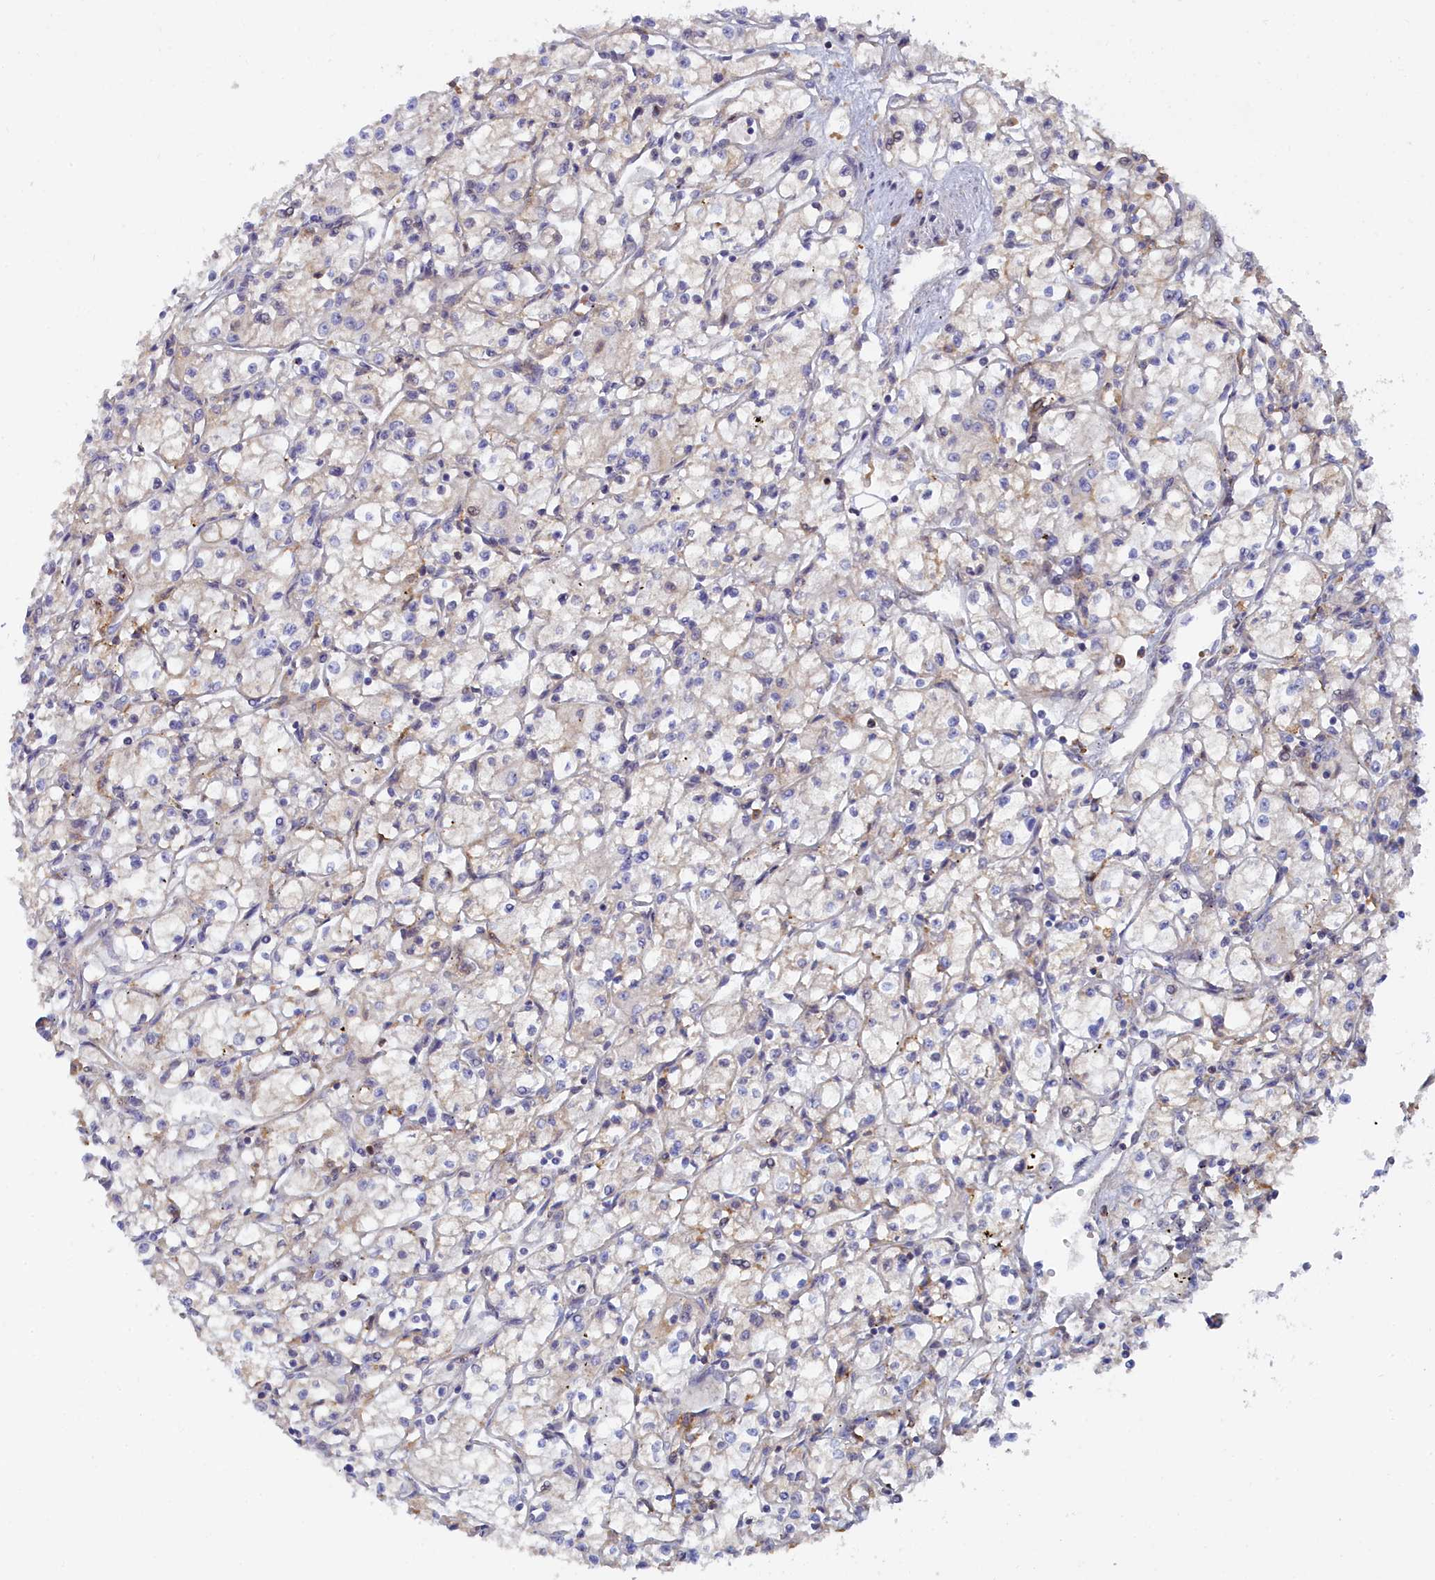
{"staining": {"intensity": "negative", "quantity": "none", "location": "none"}, "tissue": "renal cancer", "cell_type": "Tumor cells", "image_type": "cancer", "snomed": [{"axis": "morphology", "description": "Adenocarcinoma, NOS"}, {"axis": "topography", "description": "Kidney"}], "caption": "DAB immunohistochemical staining of human renal cancer (adenocarcinoma) exhibits no significant positivity in tumor cells.", "gene": "SPATA5L1", "patient": {"sex": "male", "age": 59}}